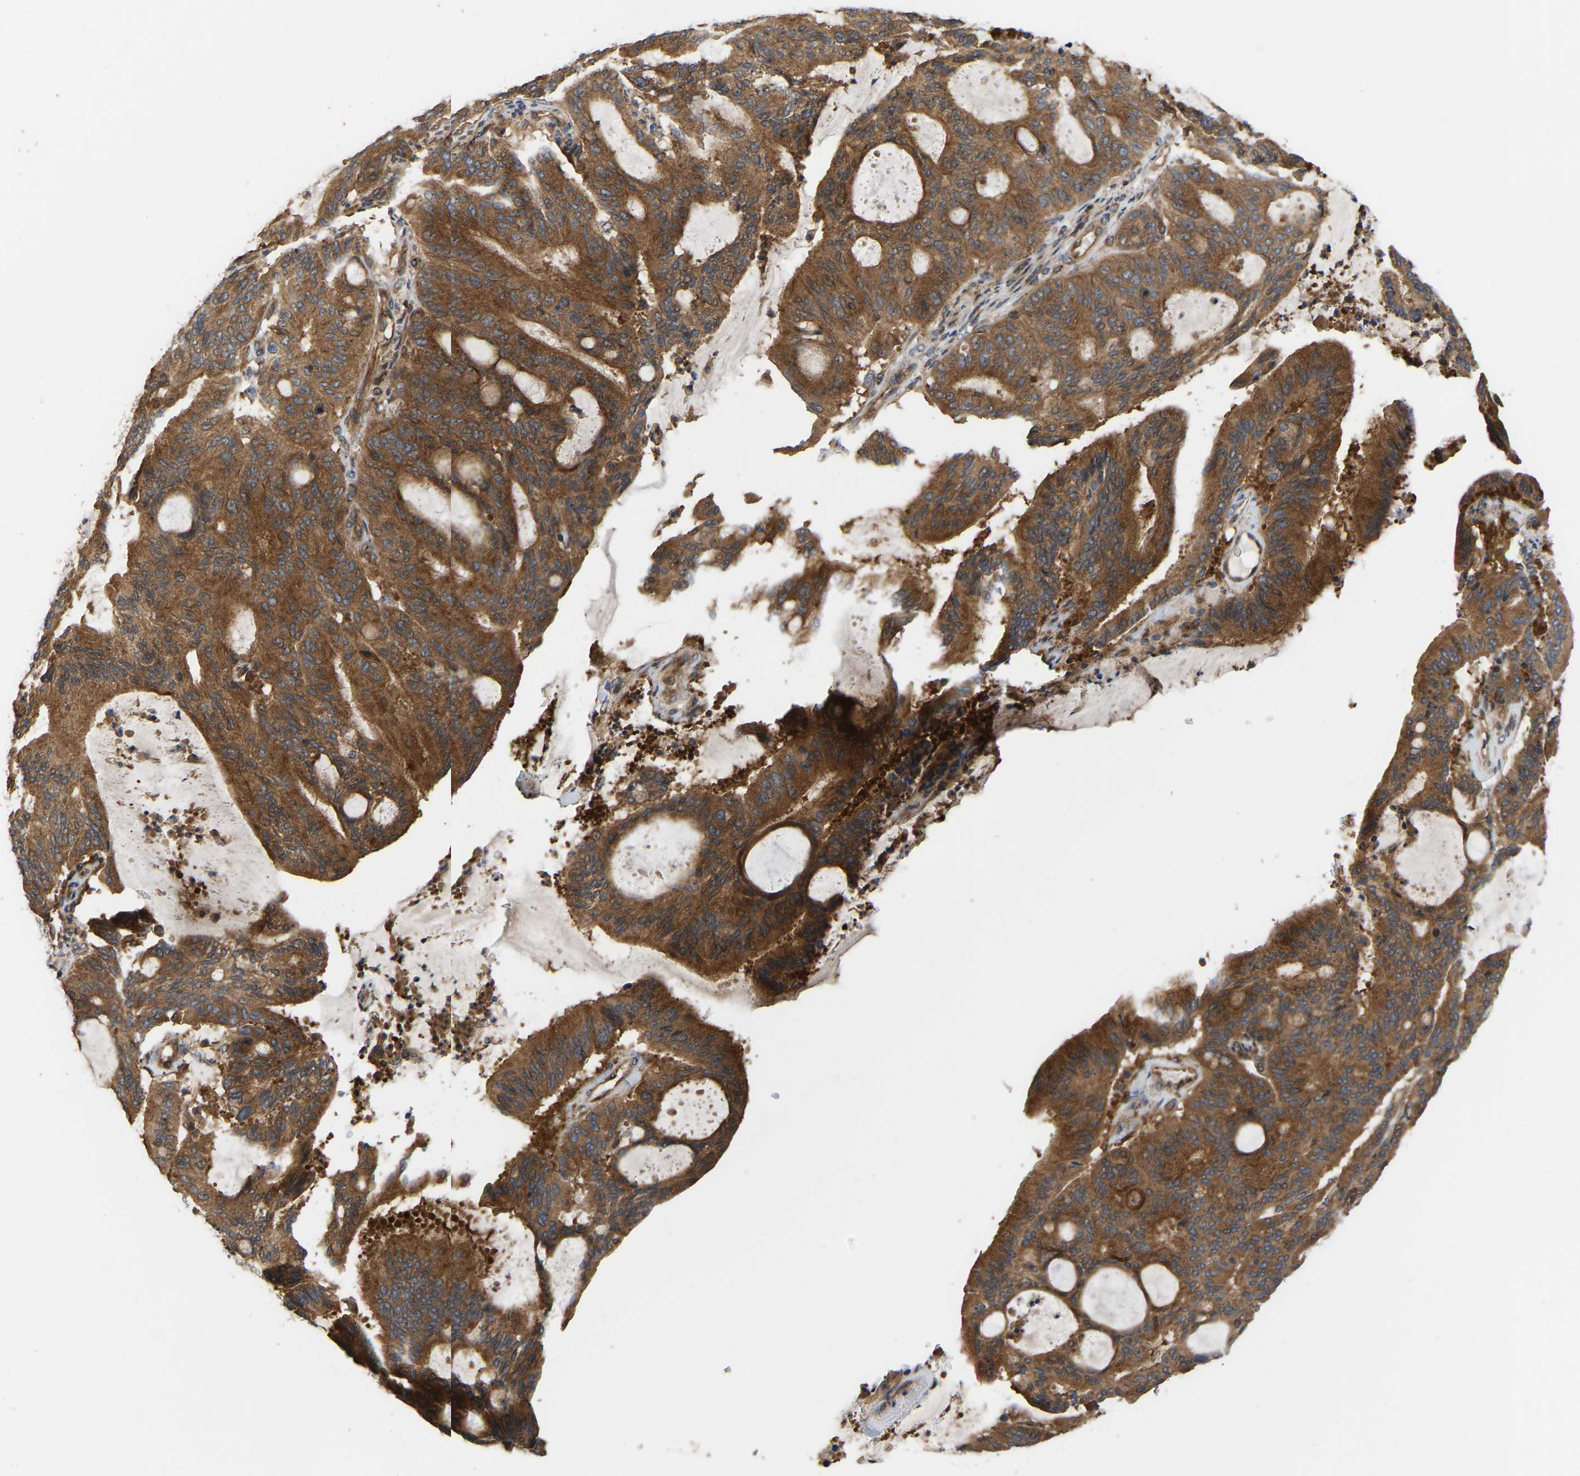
{"staining": {"intensity": "strong", "quantity": ">75%", "location": "cytoplasmic/membranous"}, "tissue": "liver cancer", "cell_type": "Tumor cells", "image_type": "cancer", "snomed": [{"axis": "morphology", "description": "Cholangiocarcinoma"}, {"axis": "topography", "description": "Liver"}], "caption": "Immunohistochemistry (IHC) of liver cancer demonstrates high levels of strong cytoplasmic/membranous positivity in about >75% of tumor cells.", "gene": "LAPTM4B", "patient": {"sex": "female", "age": 73}}